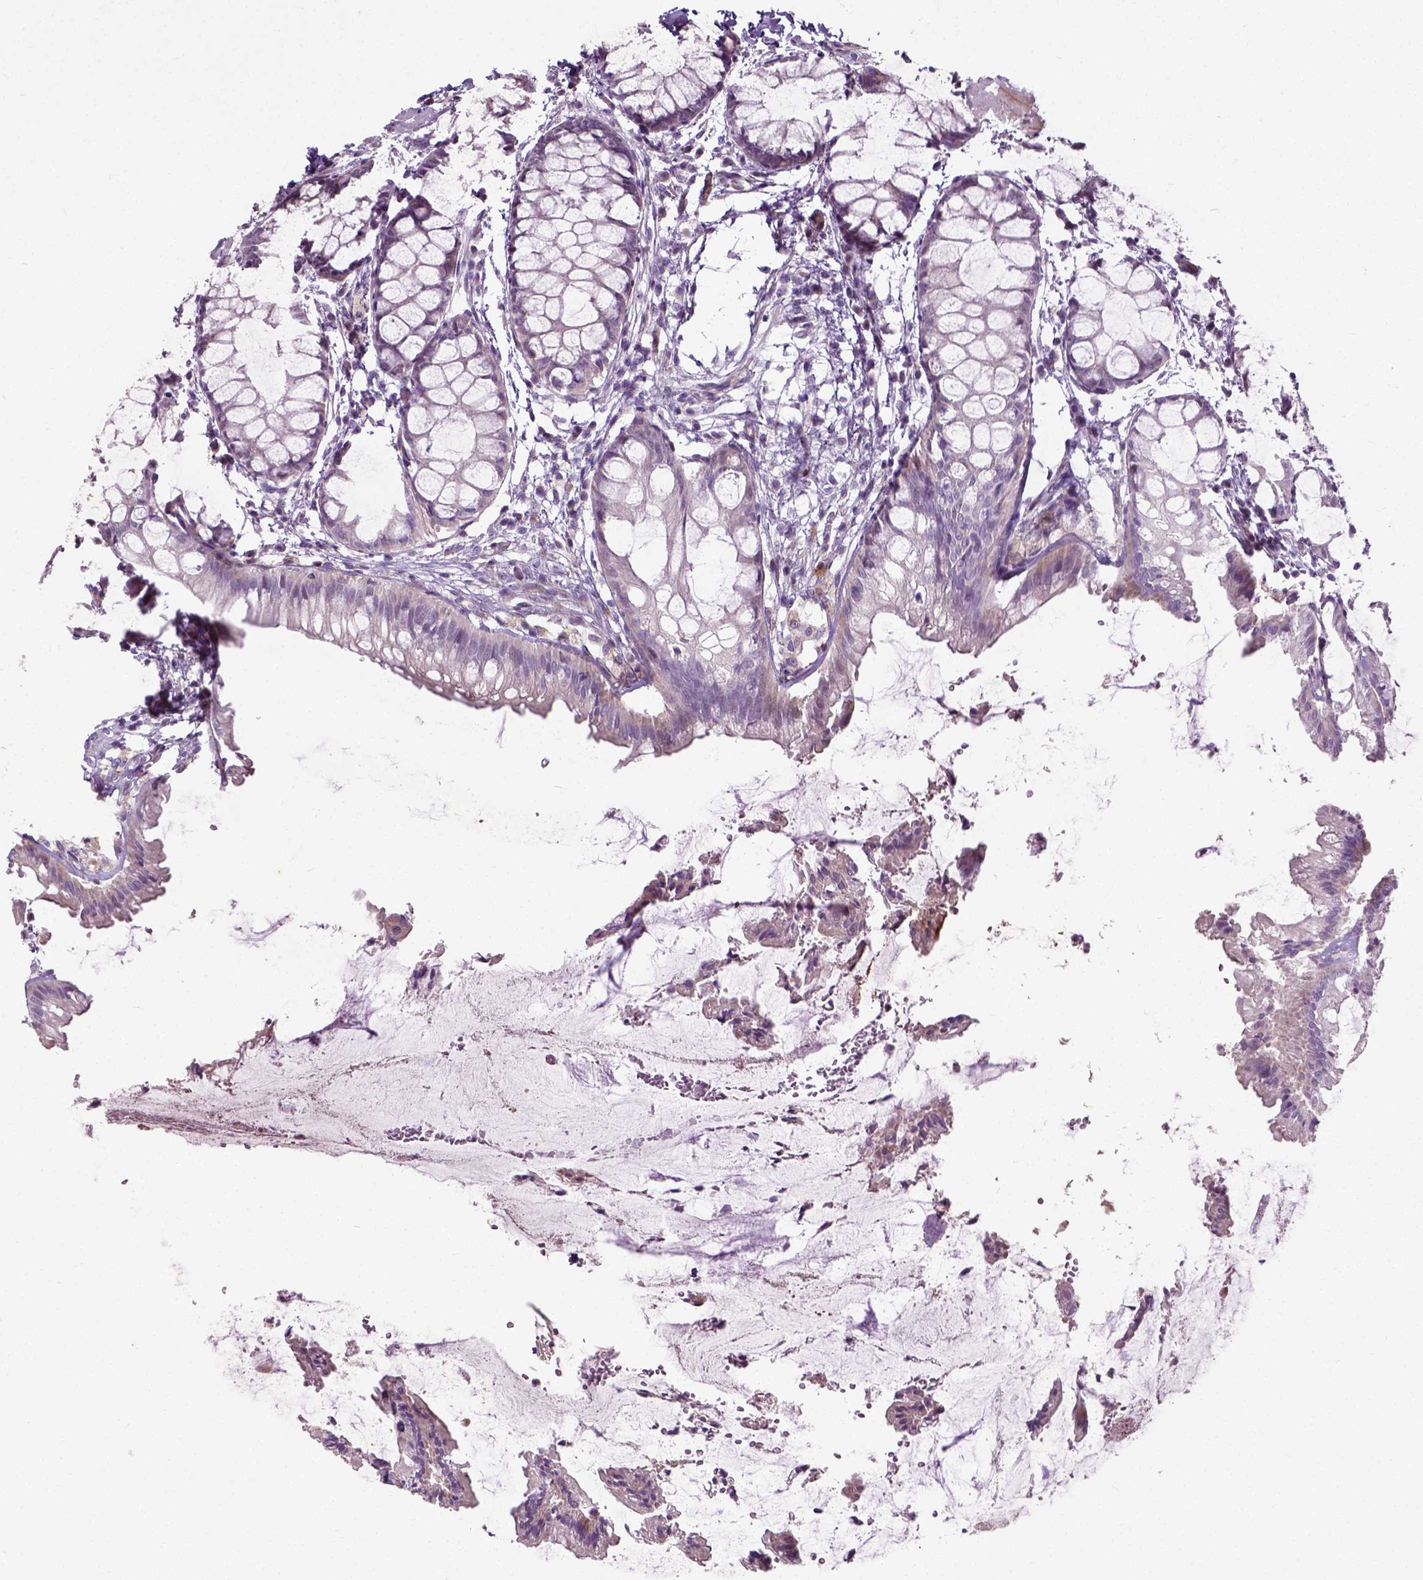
{"staining": {"intensity": "weak", "quantity": "<25%", "location": "cytoplasmic/membranous"}, "tissue": "rectum", "cell_type": "Glandular cells", "image_type": "normal", "snomed": [{"axis": "morphology", "description": "Normal tissue, NOS"}, {"axis": "topography", "description": "Rectum"}], "caption": "This is an immunohistochemistry (IHC) micrograph of benign rectum. There is no positivity in glandular cells.", "gene": "PKP3", "patient": {"sex": "female", "age": 62}}